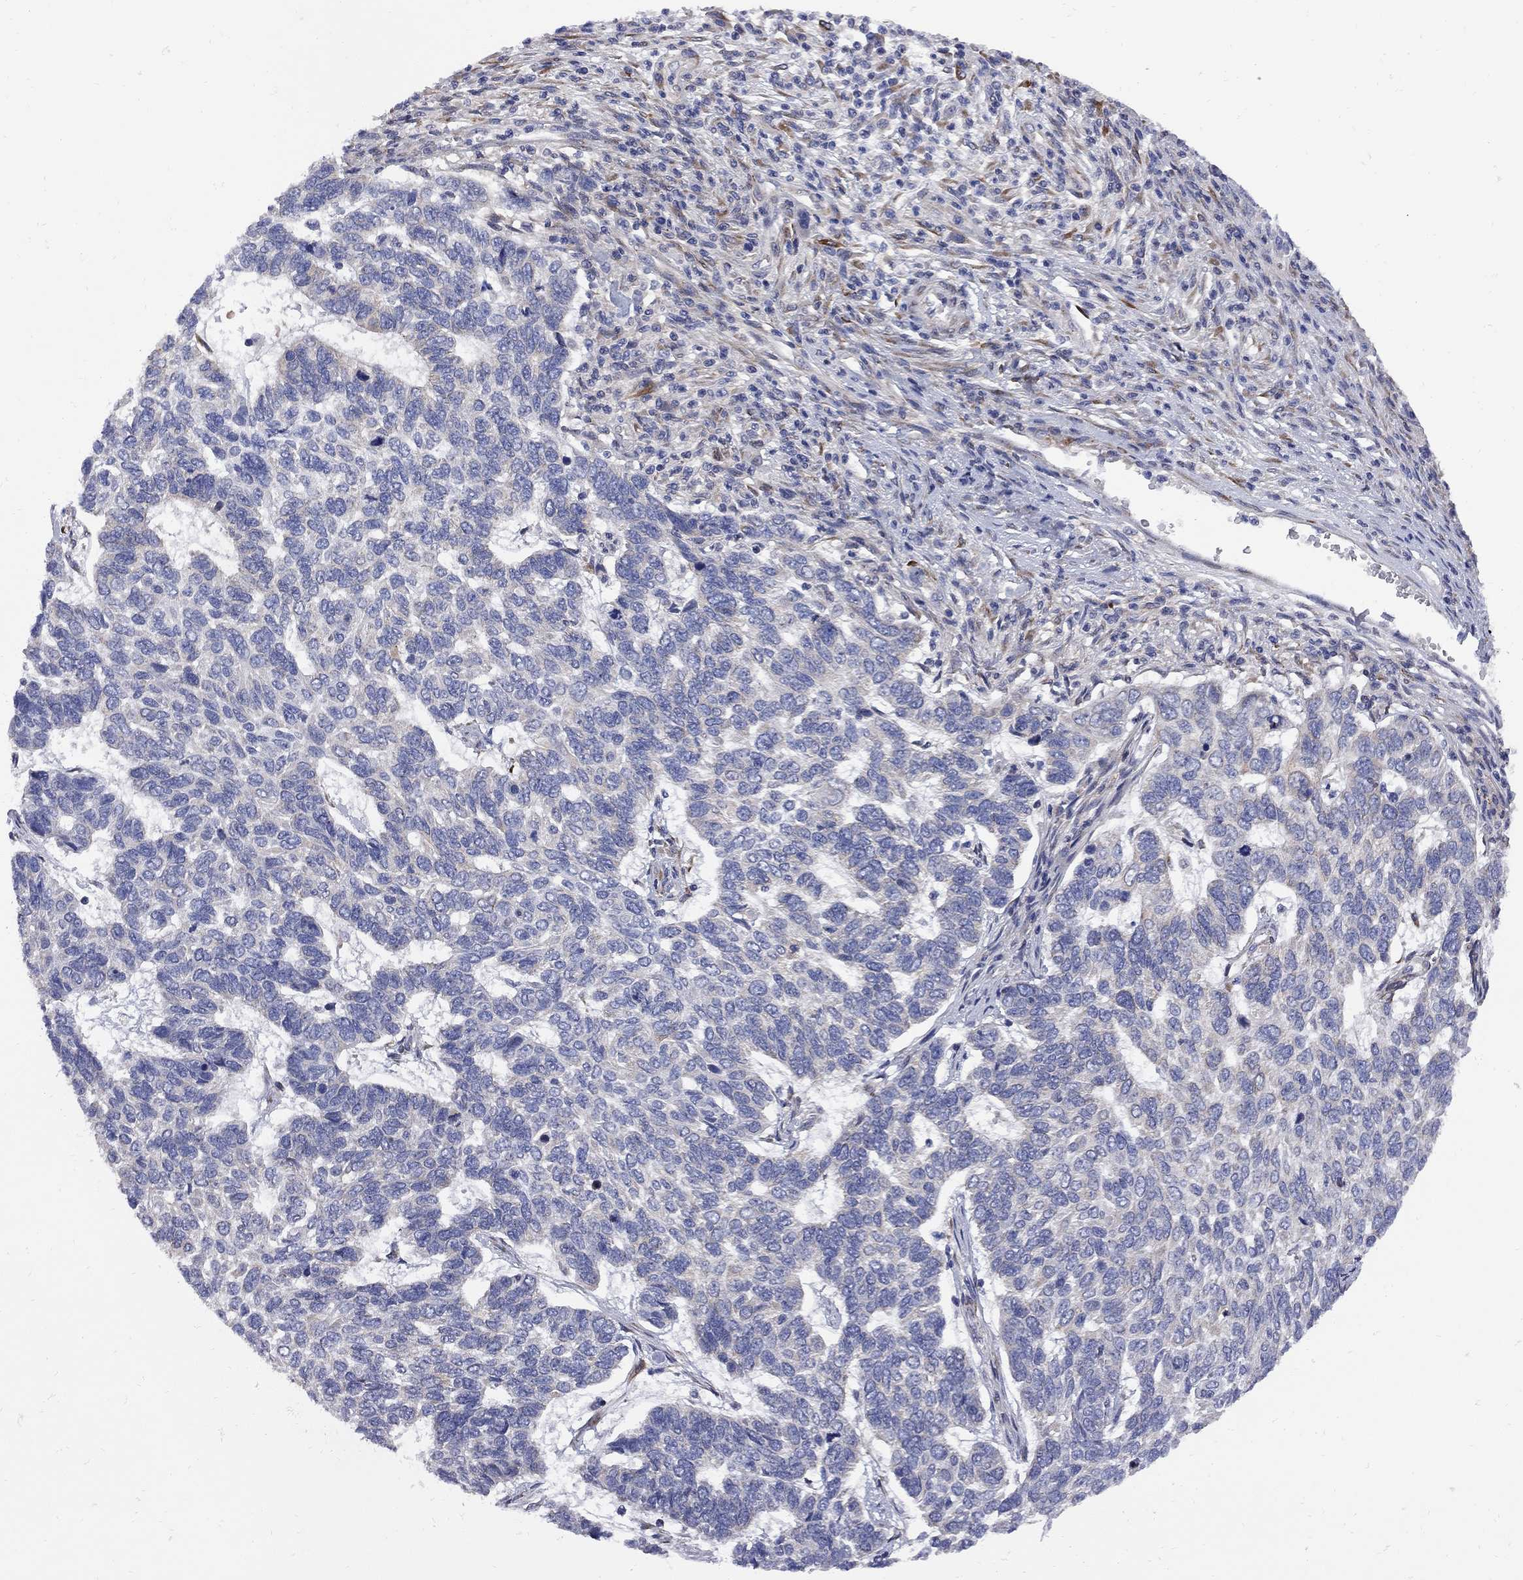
{"staining": {"intensity": "negative", "quantity": "none", "location": "none"}, "tissue": "skin cancer", "cell_type": "Tumor cells", "image_type": "cancer", "snomed": [{"axis": "morphology", "description": "Basal cell carcinoma"}, {"axis": "topography", "description": "Skin"}], "caption": "The histopathology image demonstrates no staining of tumor cells in skin cancer.", "gene": "MTHFR", "patient": {"sex": "female", "age": 65}}